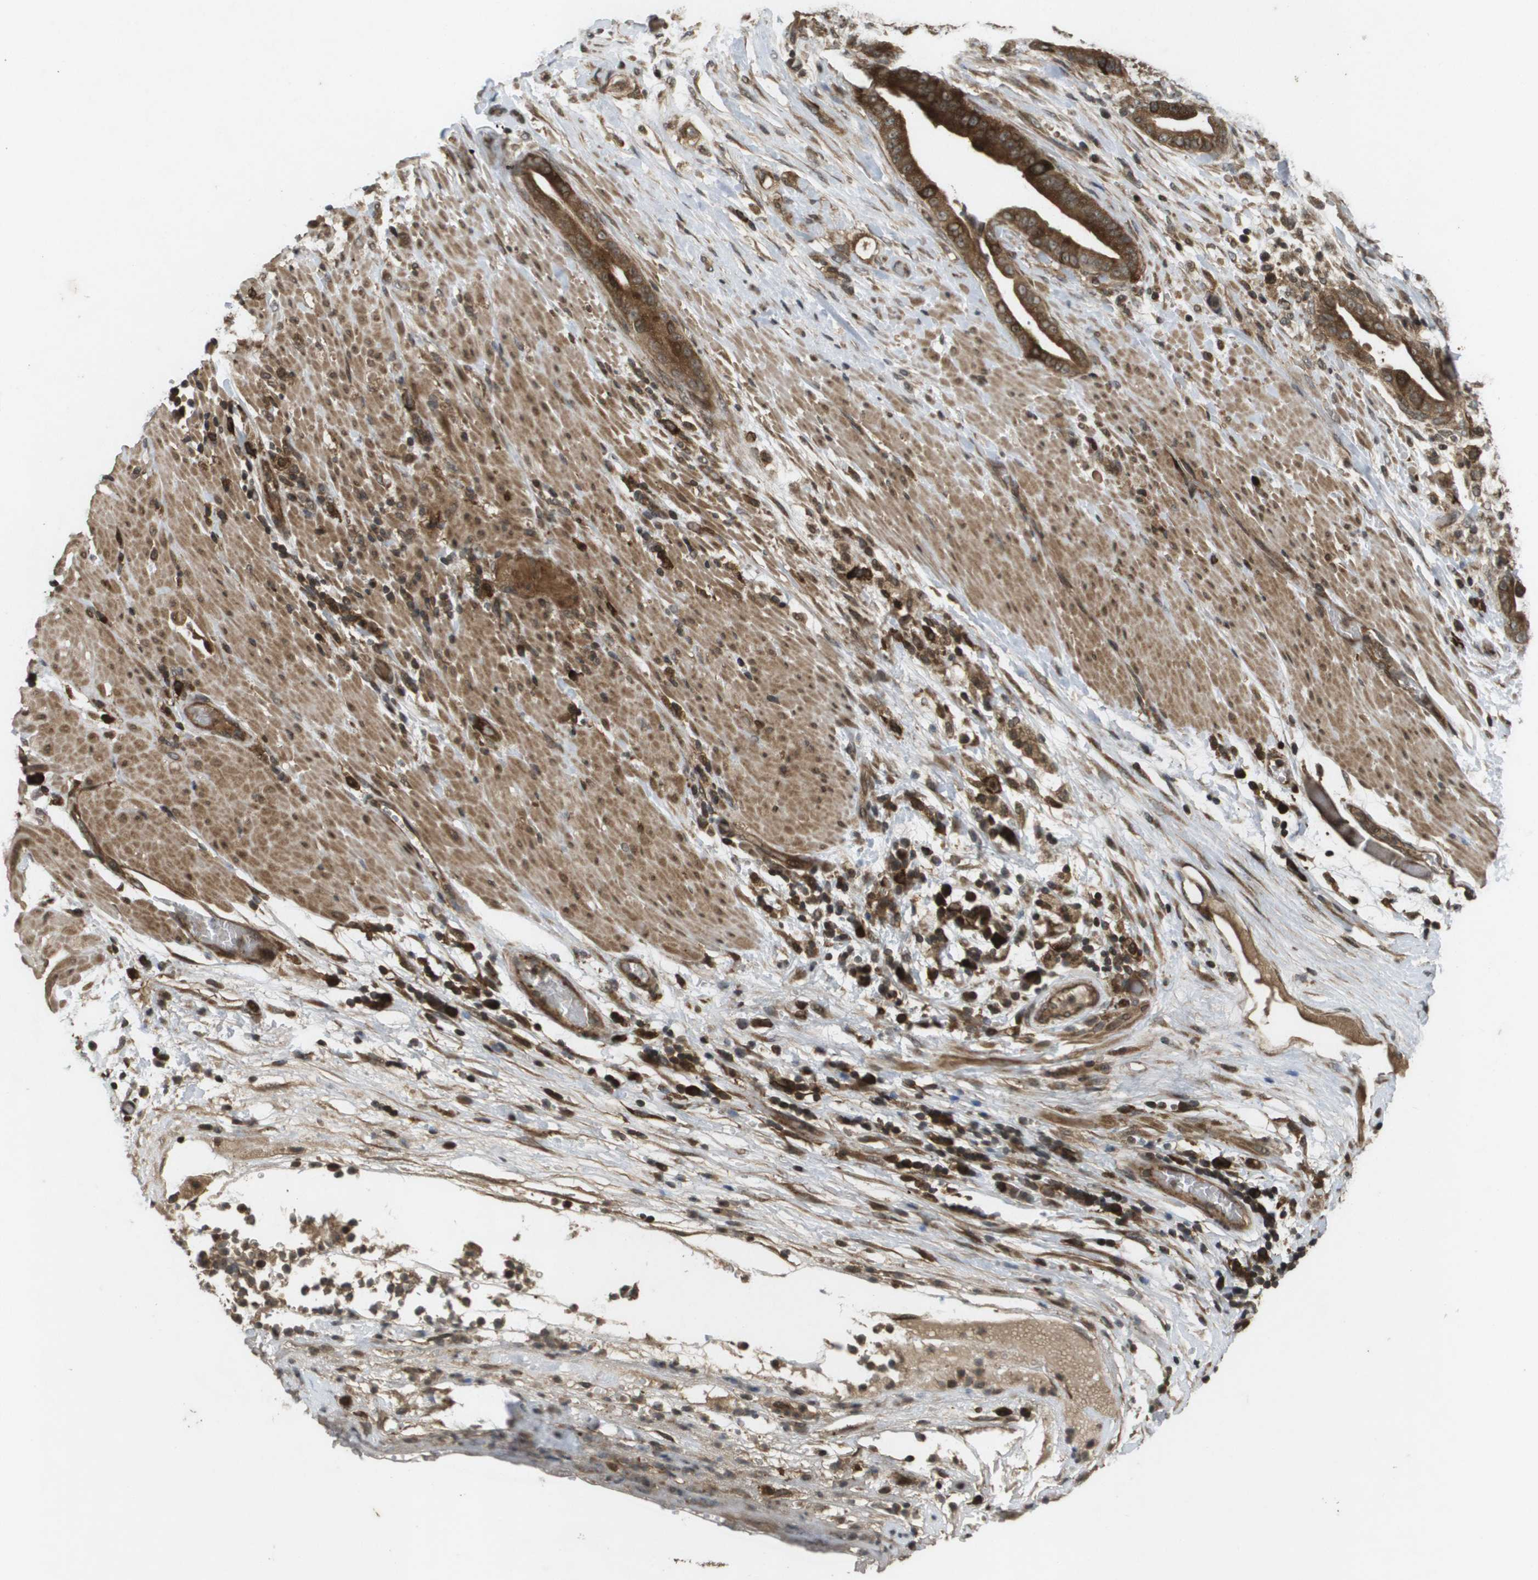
{"staining": {"intensity": "strong", "quantity": ">75%", "location": "cytoplasmic/membranous"}, "tissue": "pancreatic cancer", "cell_type": "Tumor cells", "image_type": "cancer", "snomed": [{"axis": "morphology", "description": "Adenocarcinoma, NOS"}, {"axis": "topography", "description": "Pancreas"}], "caption": "DAB (3,3'-diaminobenzidine) immunohistochemical staining of human pancreatic adenocarcinoma reveals strong cytoplasmic/membranous protein expression in approximately >75% of tumor cells.", "gene": "KIF11", "patient": {"sex": "male", "age": 63}}